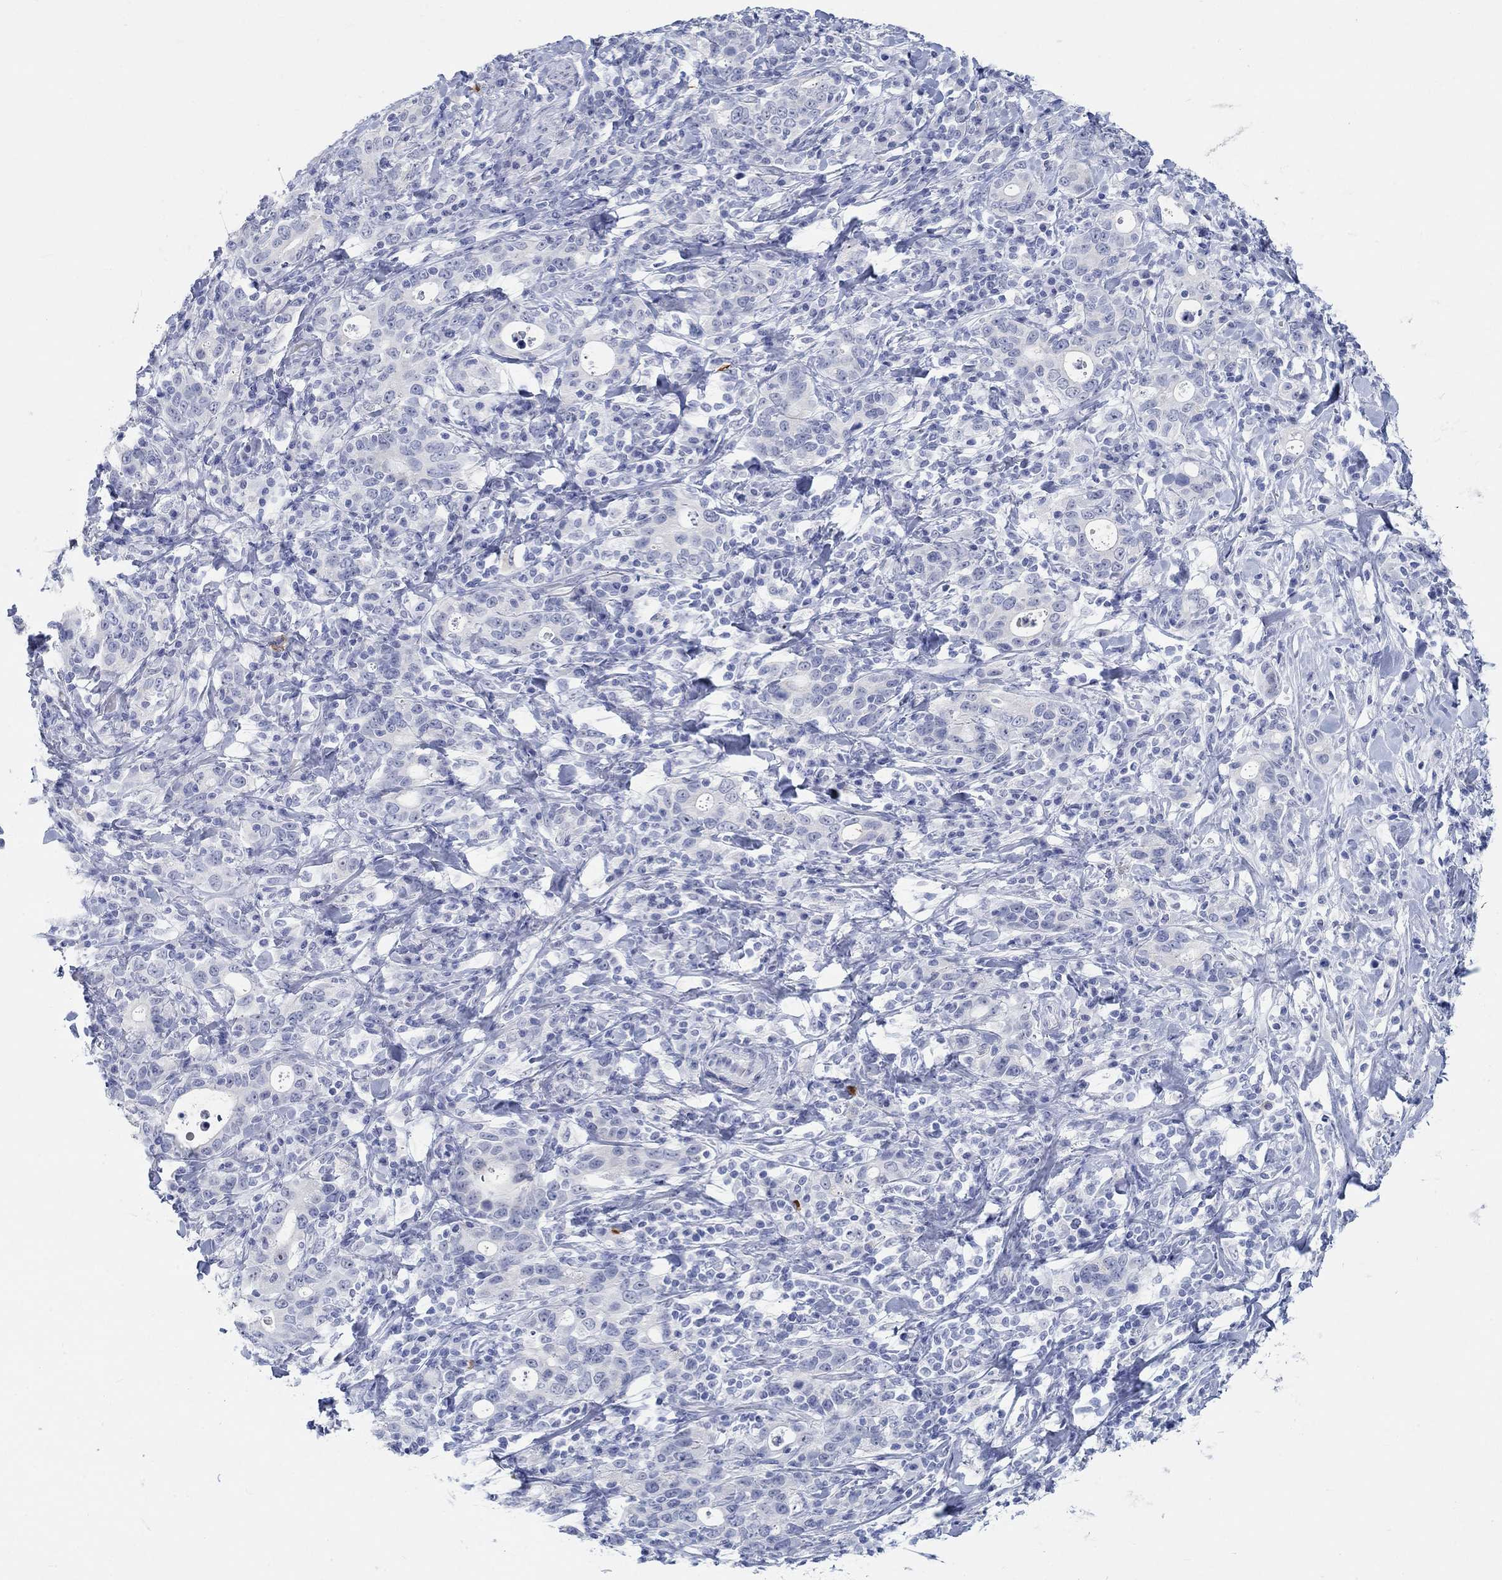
{"staining": {"intensity": "negative", "quantity": "none", "location": "none"}, "tissue": "stomach cancer", "cell_type": "Tumor cells", "image_type": "cancer", "snomed": [{"axis": "morphology", "description": "Adenocarcinoma, NOS"}, {"axis": "topography", "description": "Stomach"}], "caption": "Tumor cells show no significant protein expression in adenocarcinoma (stomach). (DAB IHC, high magnification).", "gene": "GRIA3", "patient": {"sex": "male", "age": 79}}